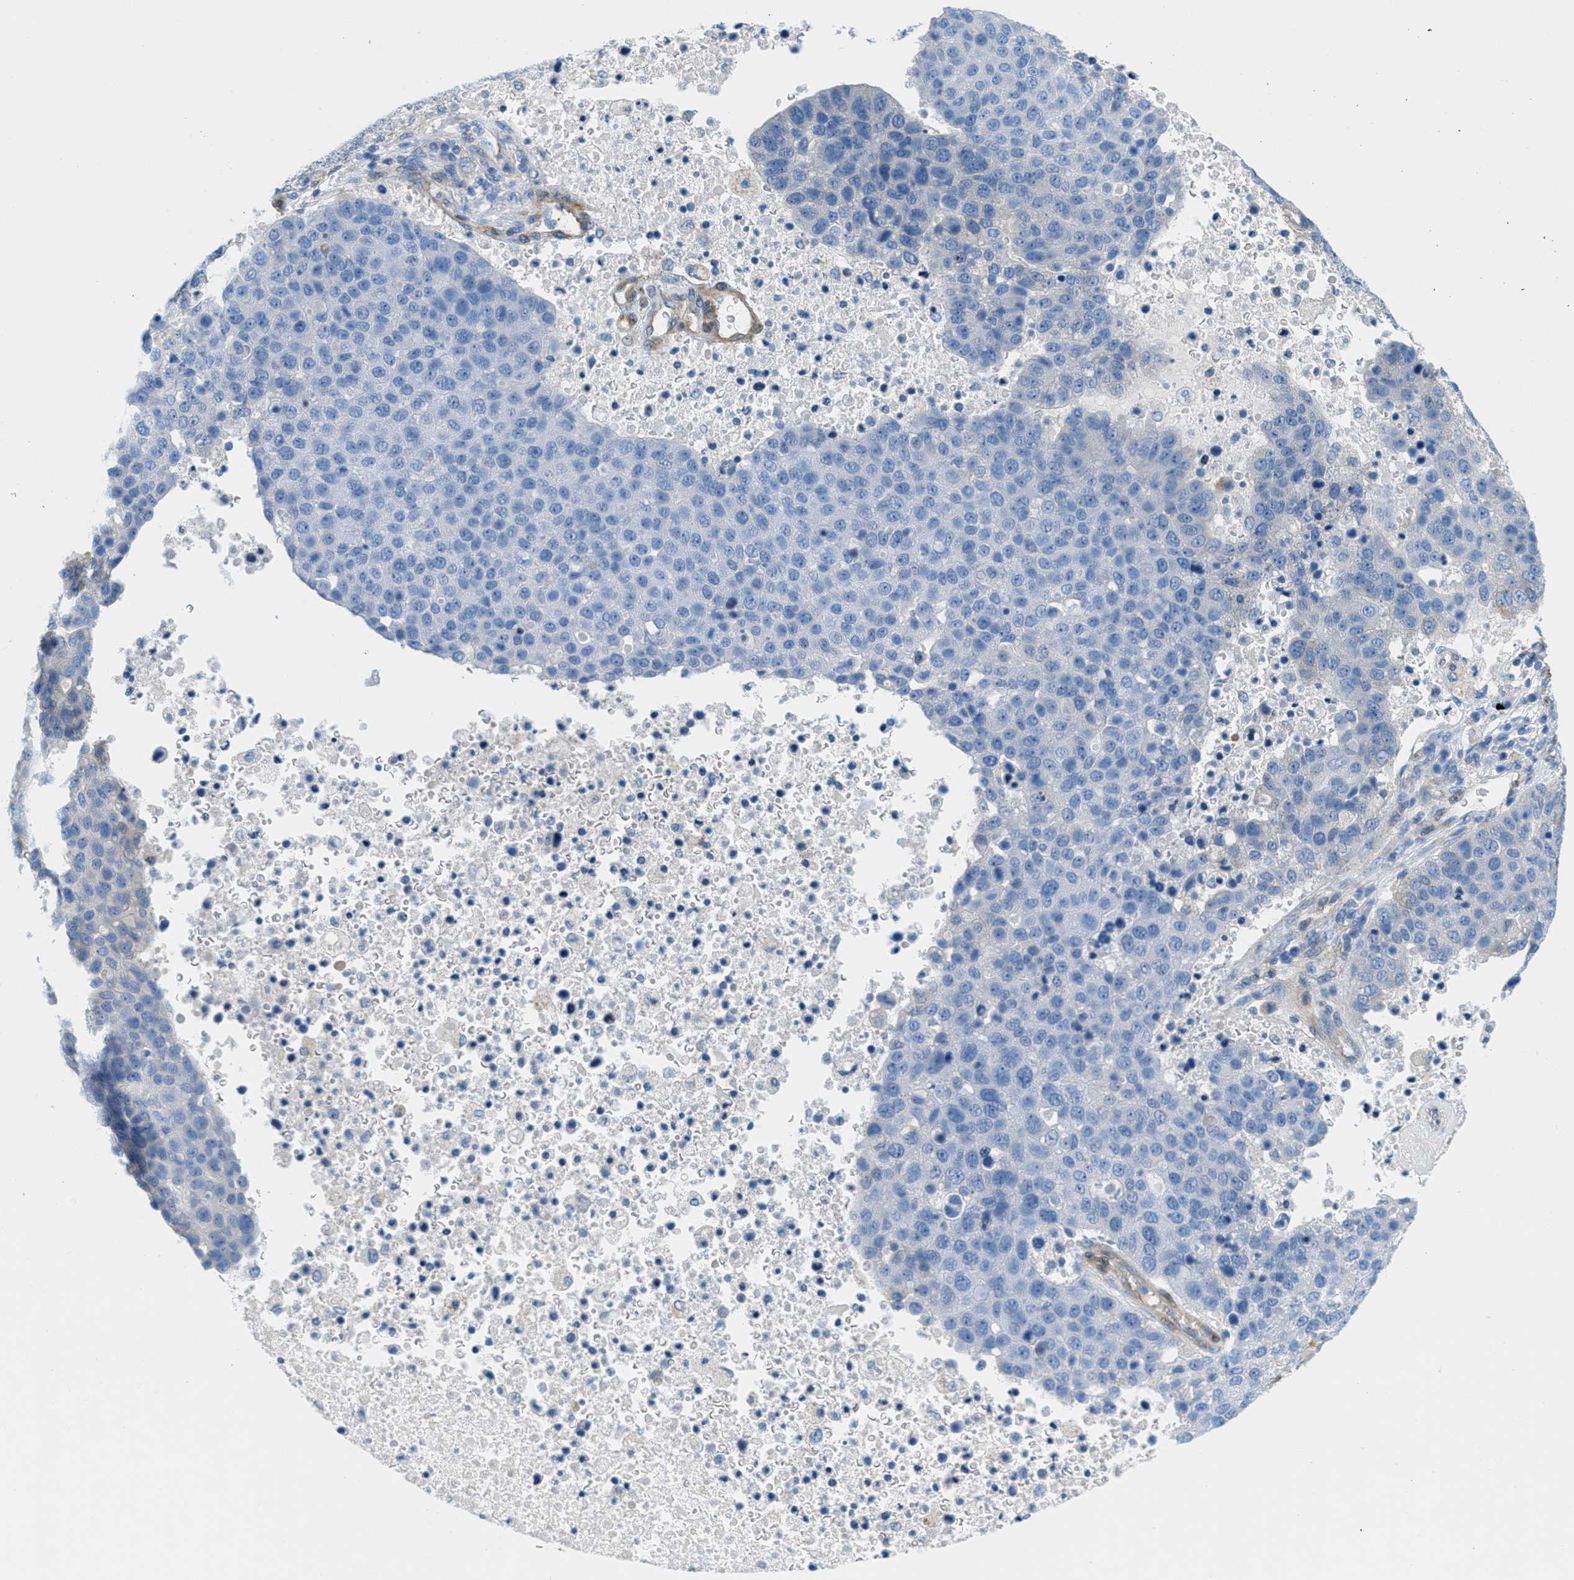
{"staining": {"intensity": "weak", "quantity": "<25%", "location": "cytoplasmic/membranous"}, "tissue": "pancreatic cancer", "cell_type": "Tumor cells", "image_type": "cancer", "snomed": [{"axis": "morphology", "description": "Adenocarcinoma, NOS"}, {"axis": "topography", "description": "Pancreas"}], "caption": "Tumor cells show no significant protein expression in pancreatic cancer.", "gene": "MAPRE2", "patient": {"sex": "female", "age": 61}}